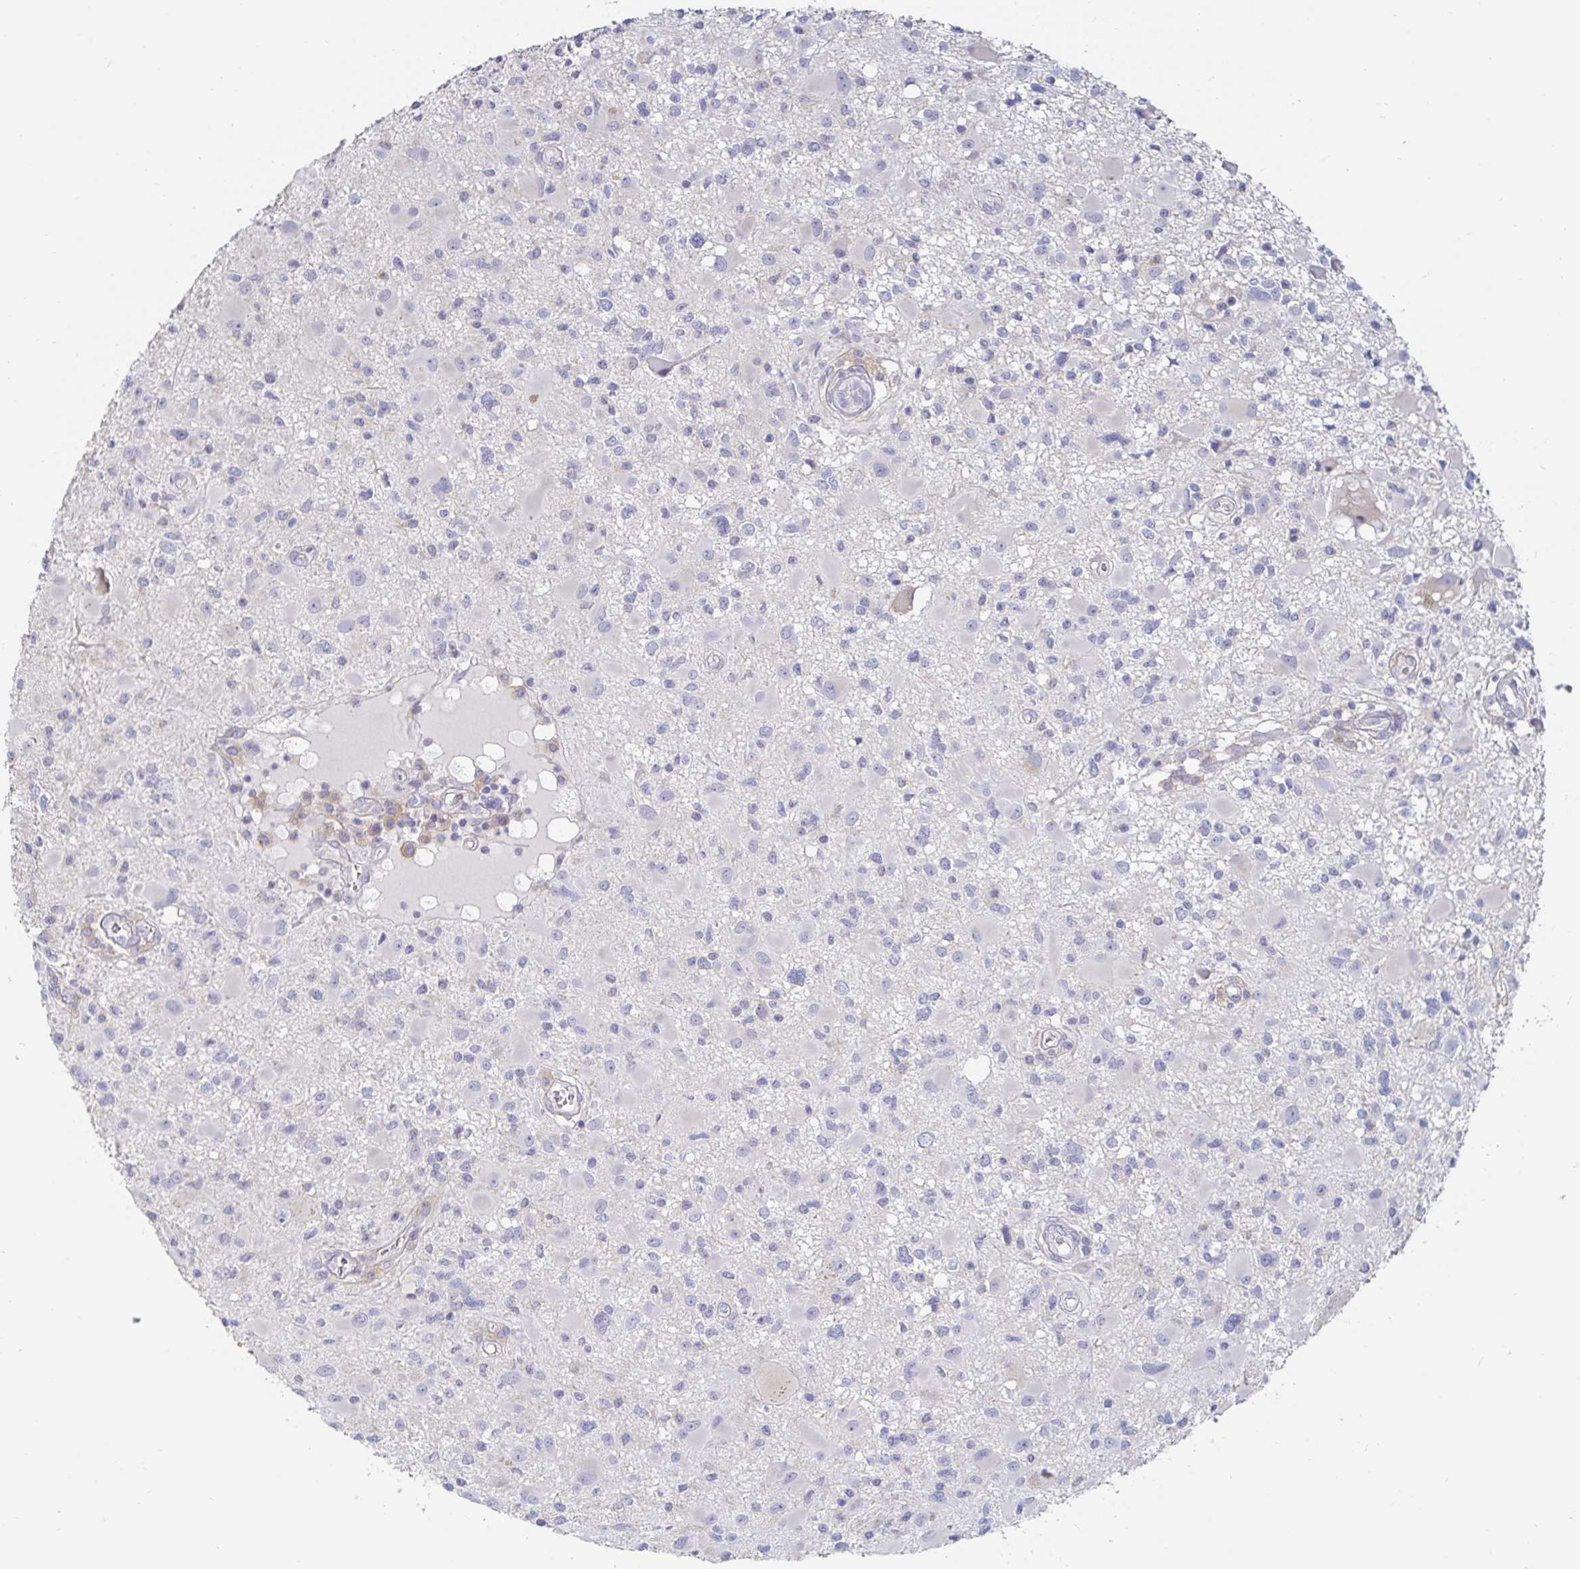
{"staining": {"intensity": "negative", "quantity": "none", "location": "none"}, "tissue": "glioma", "cell_type": "Tumor cells", "image_type": "cancer", "snomed": [{"axis": "morphology", "description": "Glioma, malignant, High grade"}, {"axis": "topography", "description": "Brain"}], "caption": "Tumor cells show no significant staining in glioma.", "gene": "SPPL3", "patient": {"sex": "male", "age": 54}}